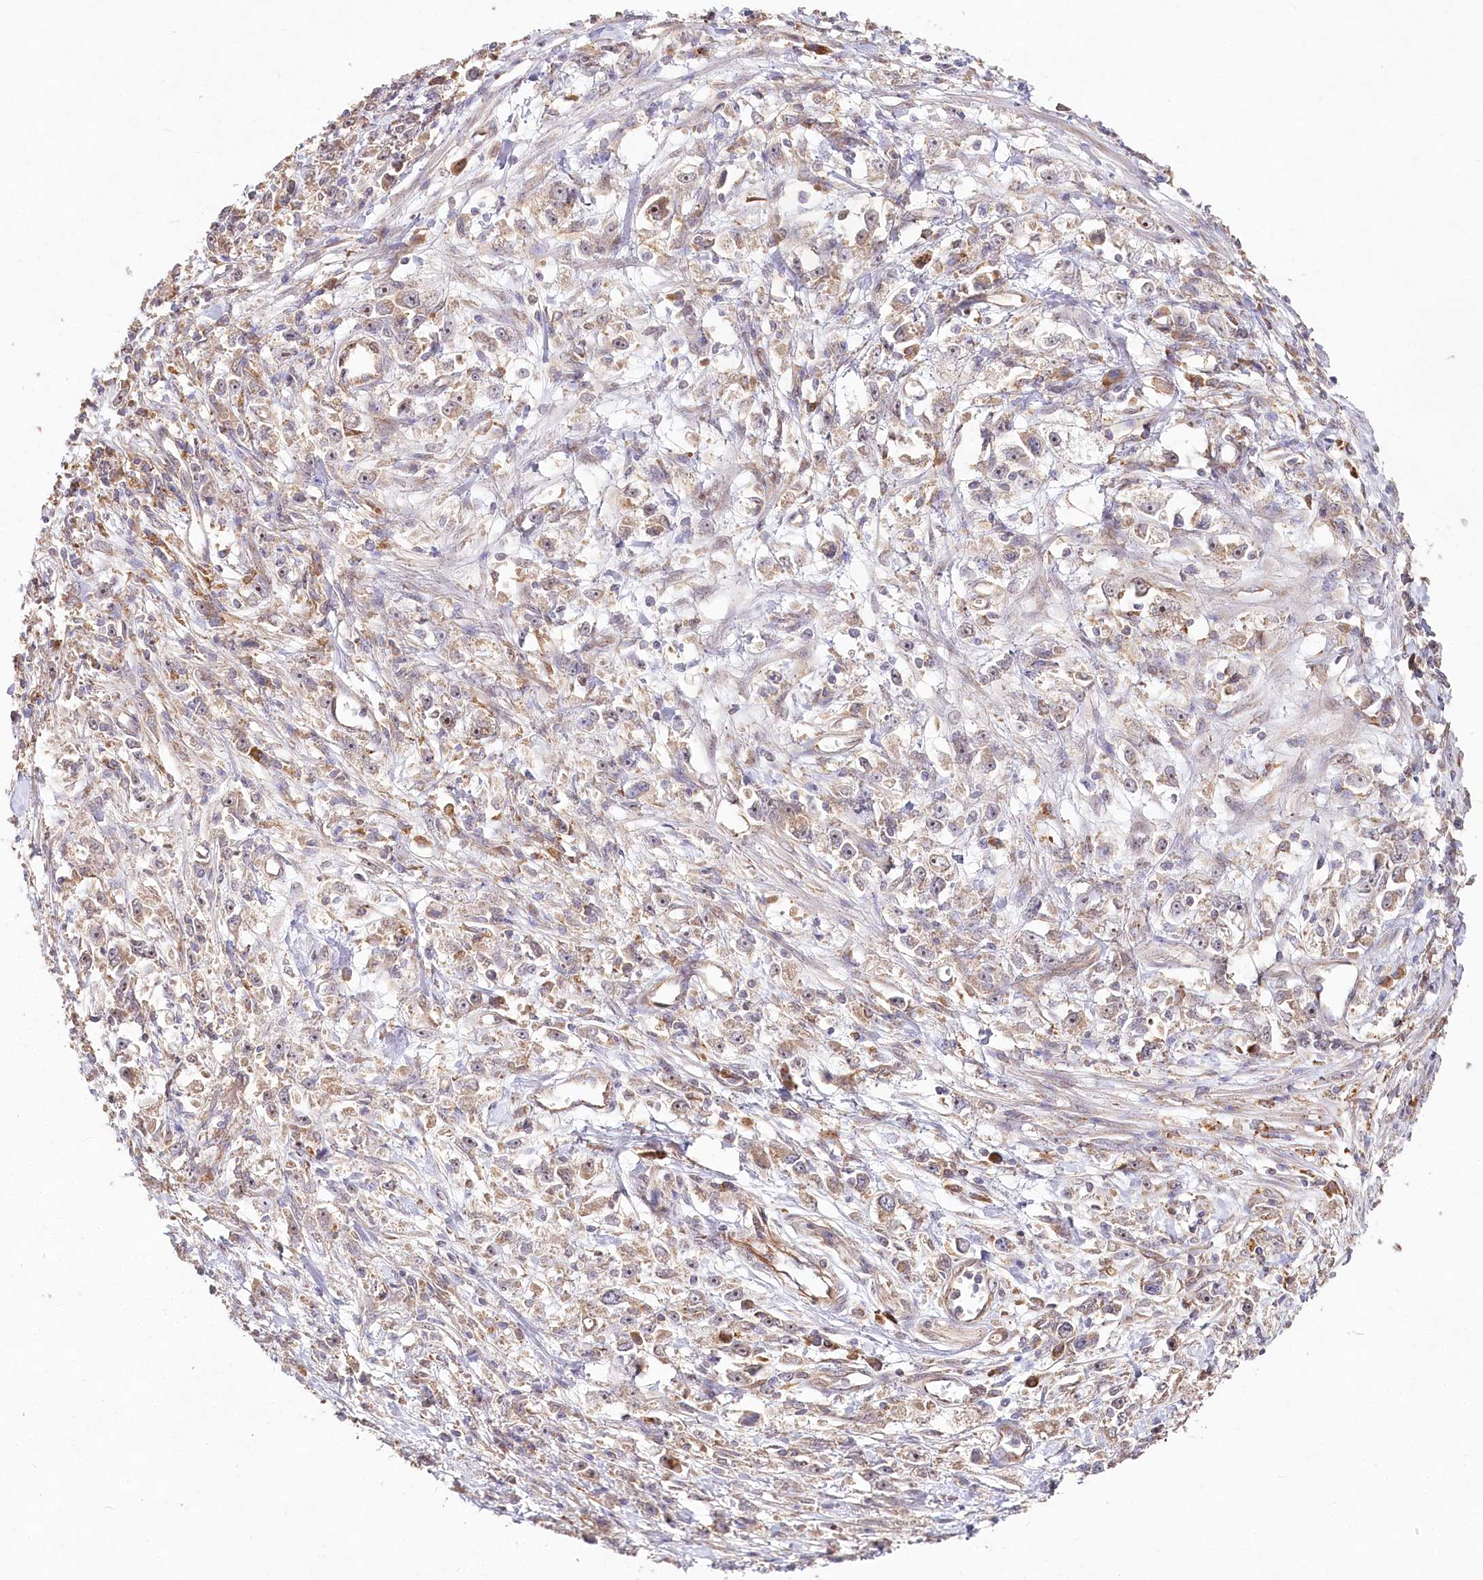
{"staining": {"intensity": "moderate", "quantity": "25%-75%", "location": "cytoplasmic/membranous,nuclear"}, "tissue": "stomach cancer", "cell_type": "Tumor cells", "image_type": "cancer", "snomed": [{"axis": "morphology", "description": "Adenocarcinoma, NOS"}, {"axis": "topography", "description": "Stomach"}], "caption": "A photomicrograph of adenocarcinoma (stomach) stained for a protein shows moderate cytoplasmic/membranous and nuclear brown staining in tumor cells.", "gene": "DMXL1", "patient": {"sex": "female", "age": 59}}